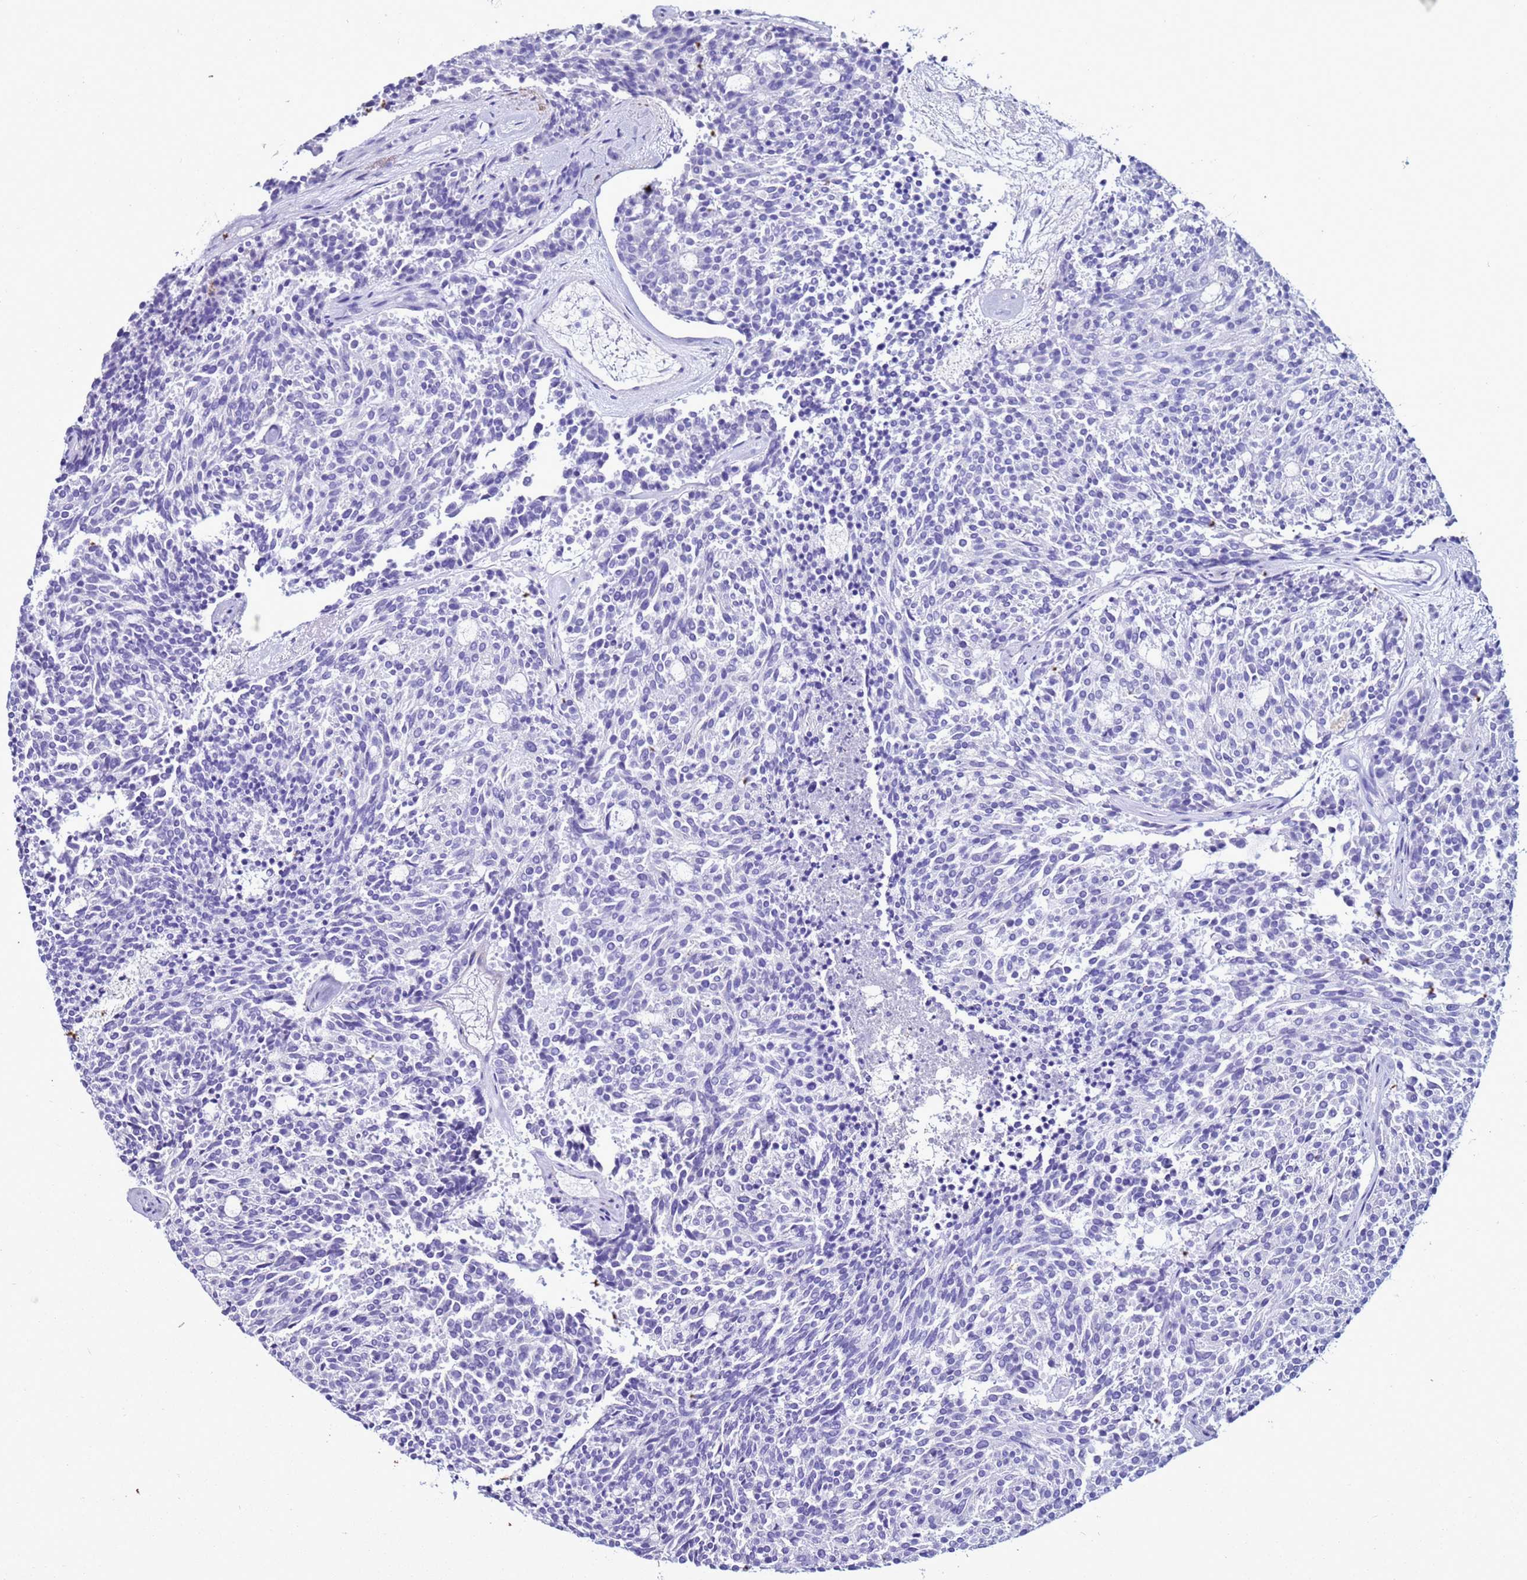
{"staining": {"intensity": "negative", "quantity": "none", "location": "none"}, "tissue": "carcinoid", "cell_type": "Tumor cells", "image_type": "cancer", "snomed": [{"axis": "morphology", "description": "Carcinoid, malignant, NOS"}, {"axis": "topography", "description": "Pancreas"}], "caption": "Histopathology image shows no protein positivity in tumor cells of malignant carcinoid tissue.", "gene": "LCMT1", "patient": {"sex": "female", "age": 54}}